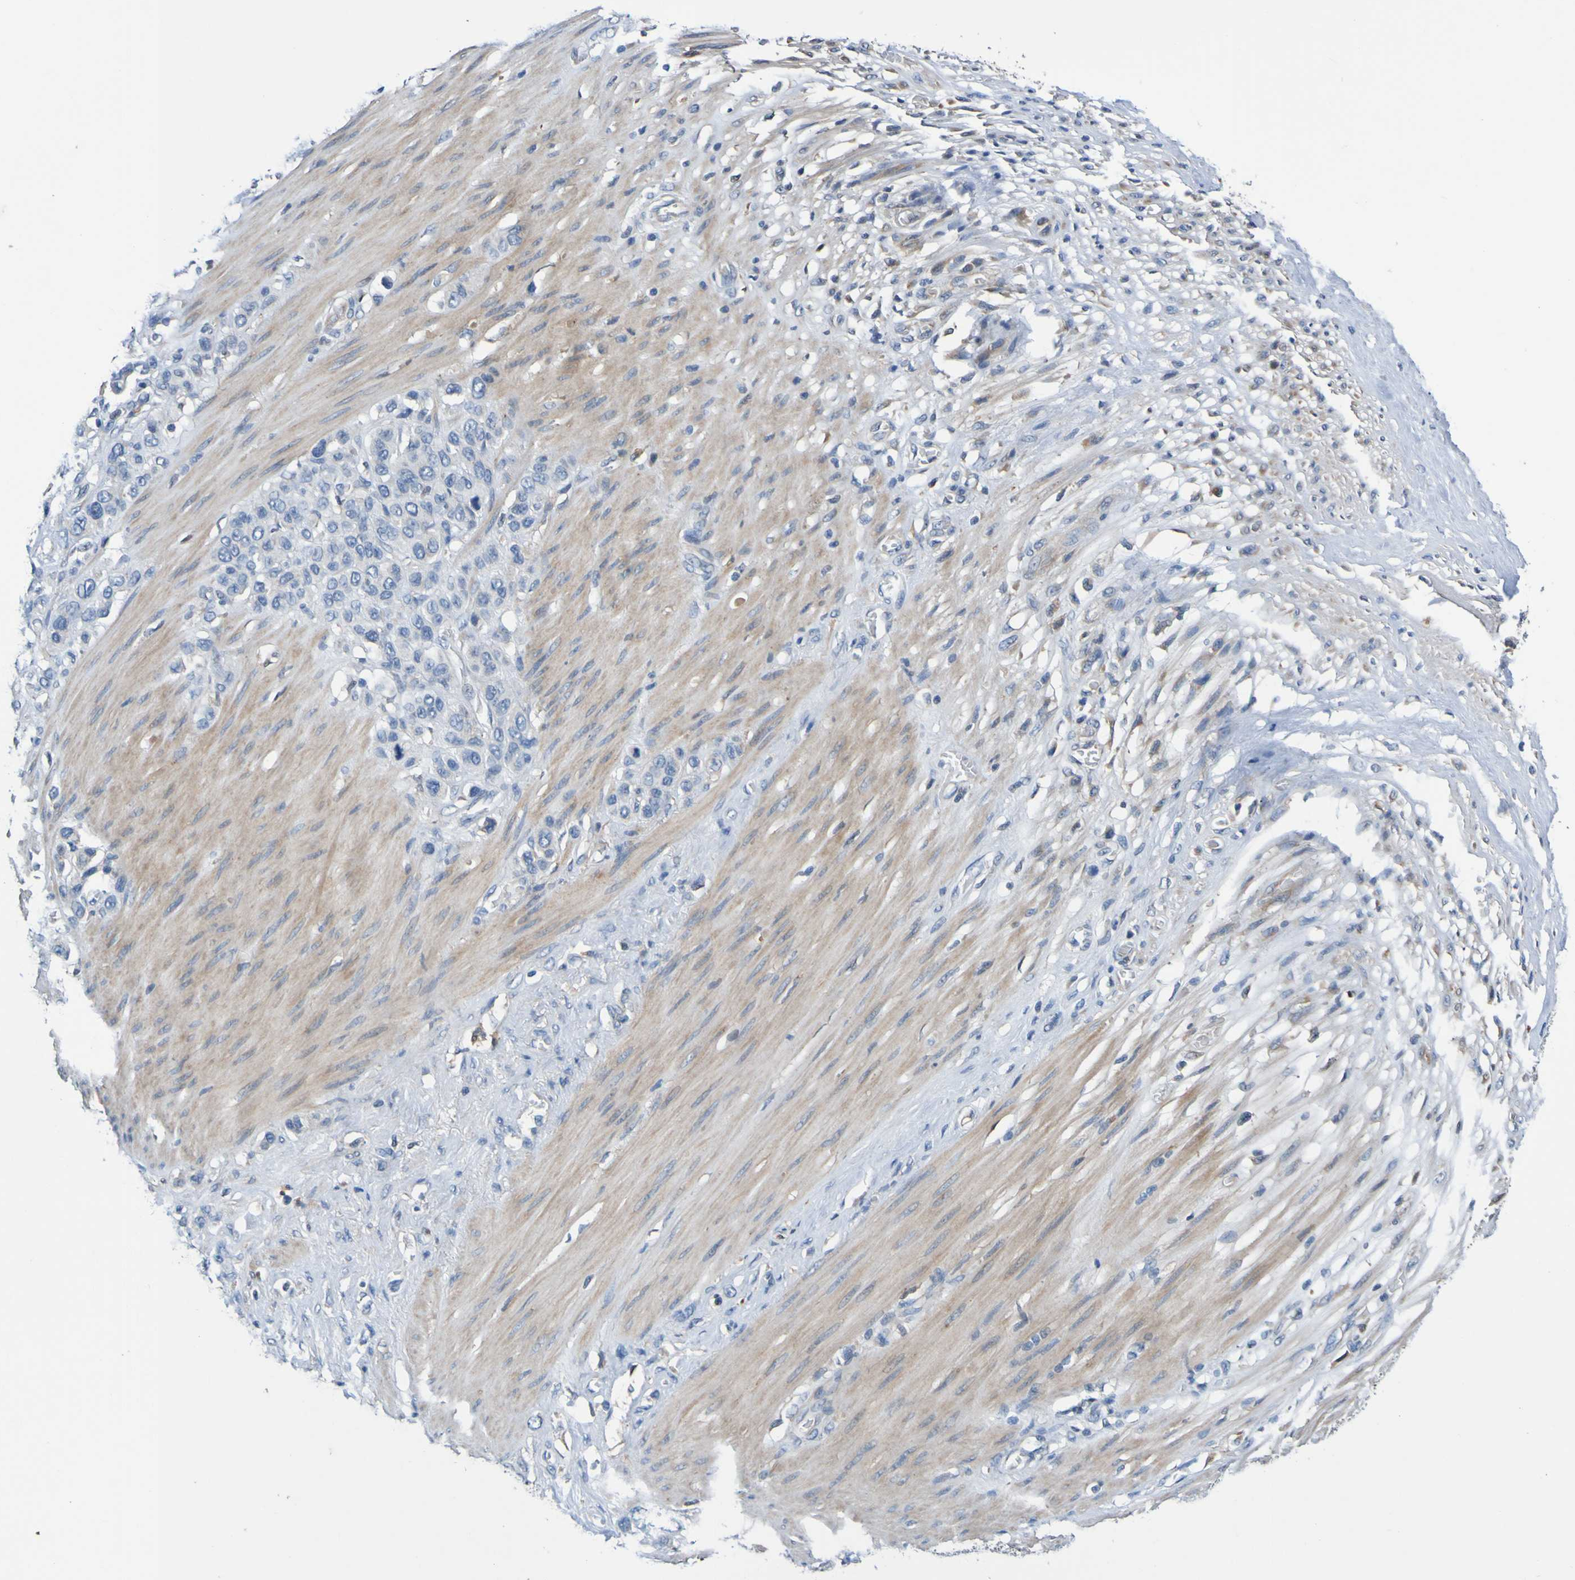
{"staining": {"intensity": "negative", "quantity": "none", "location": "none"}, "tissue": "stomach cancer", "cell_type": "Tumor cells", "image_type": "cancer", "snomed": [{"axis": "morphology", "description": "Adenocarcinoma, NOS"}, {"axis": "morphology", "description": "Adenocarcinoma, High grade"}, {"axis": "topography", "description": "Stomach, upper"}, {"axis": "topography", "description": "Stomach, lower"}], "caption": "An image of human high-grade adenocarcinoma (stomach) is negative for staining in tumor cells.", "gene": "METAP2", "patient": {"sex": "female", "age": 65}}